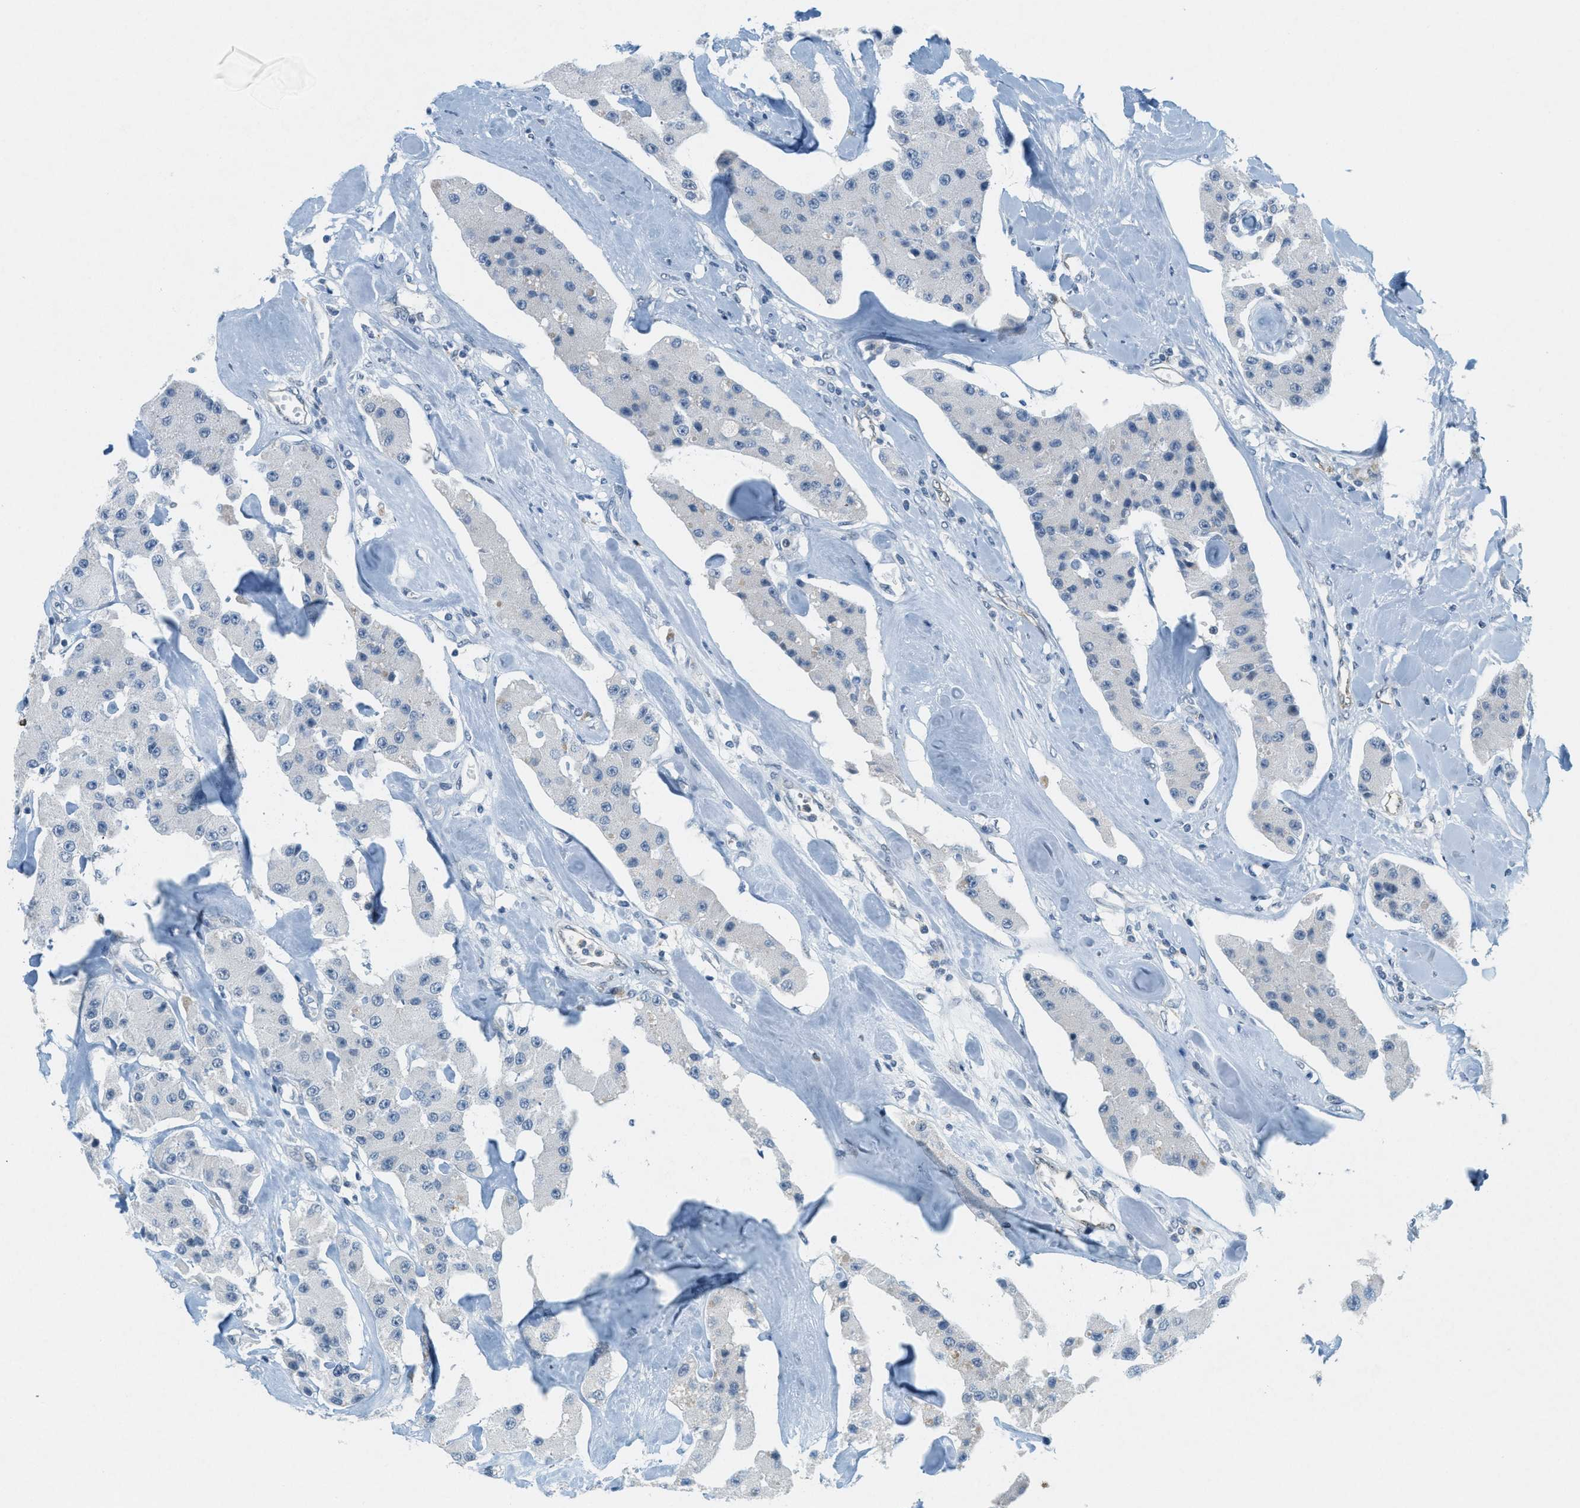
{"staining": {"intensity": "negative", "quantity": "none", "location": "none"}, "tissue": "carcinoid", "cell_type": "Tumor cells", "image_type": "cancer", "snomed": [{"axis": "morphology", "description": "Carcinoid, malignant, NOS"}, {"axis": "topography", "description": "Pancreas"}], "caption": "An image of carcinoid stained for a protein reveals no brown staining in tumor cells. The staining was performed using DAB (3,3'-diaminobenzidine) to visualize the protein expression in brown, while the nuclei were stained in blue with hematoxylin (Magnification: 20x).", "gene": "FYN", "patient": {"sex": "male", "age": 41}}